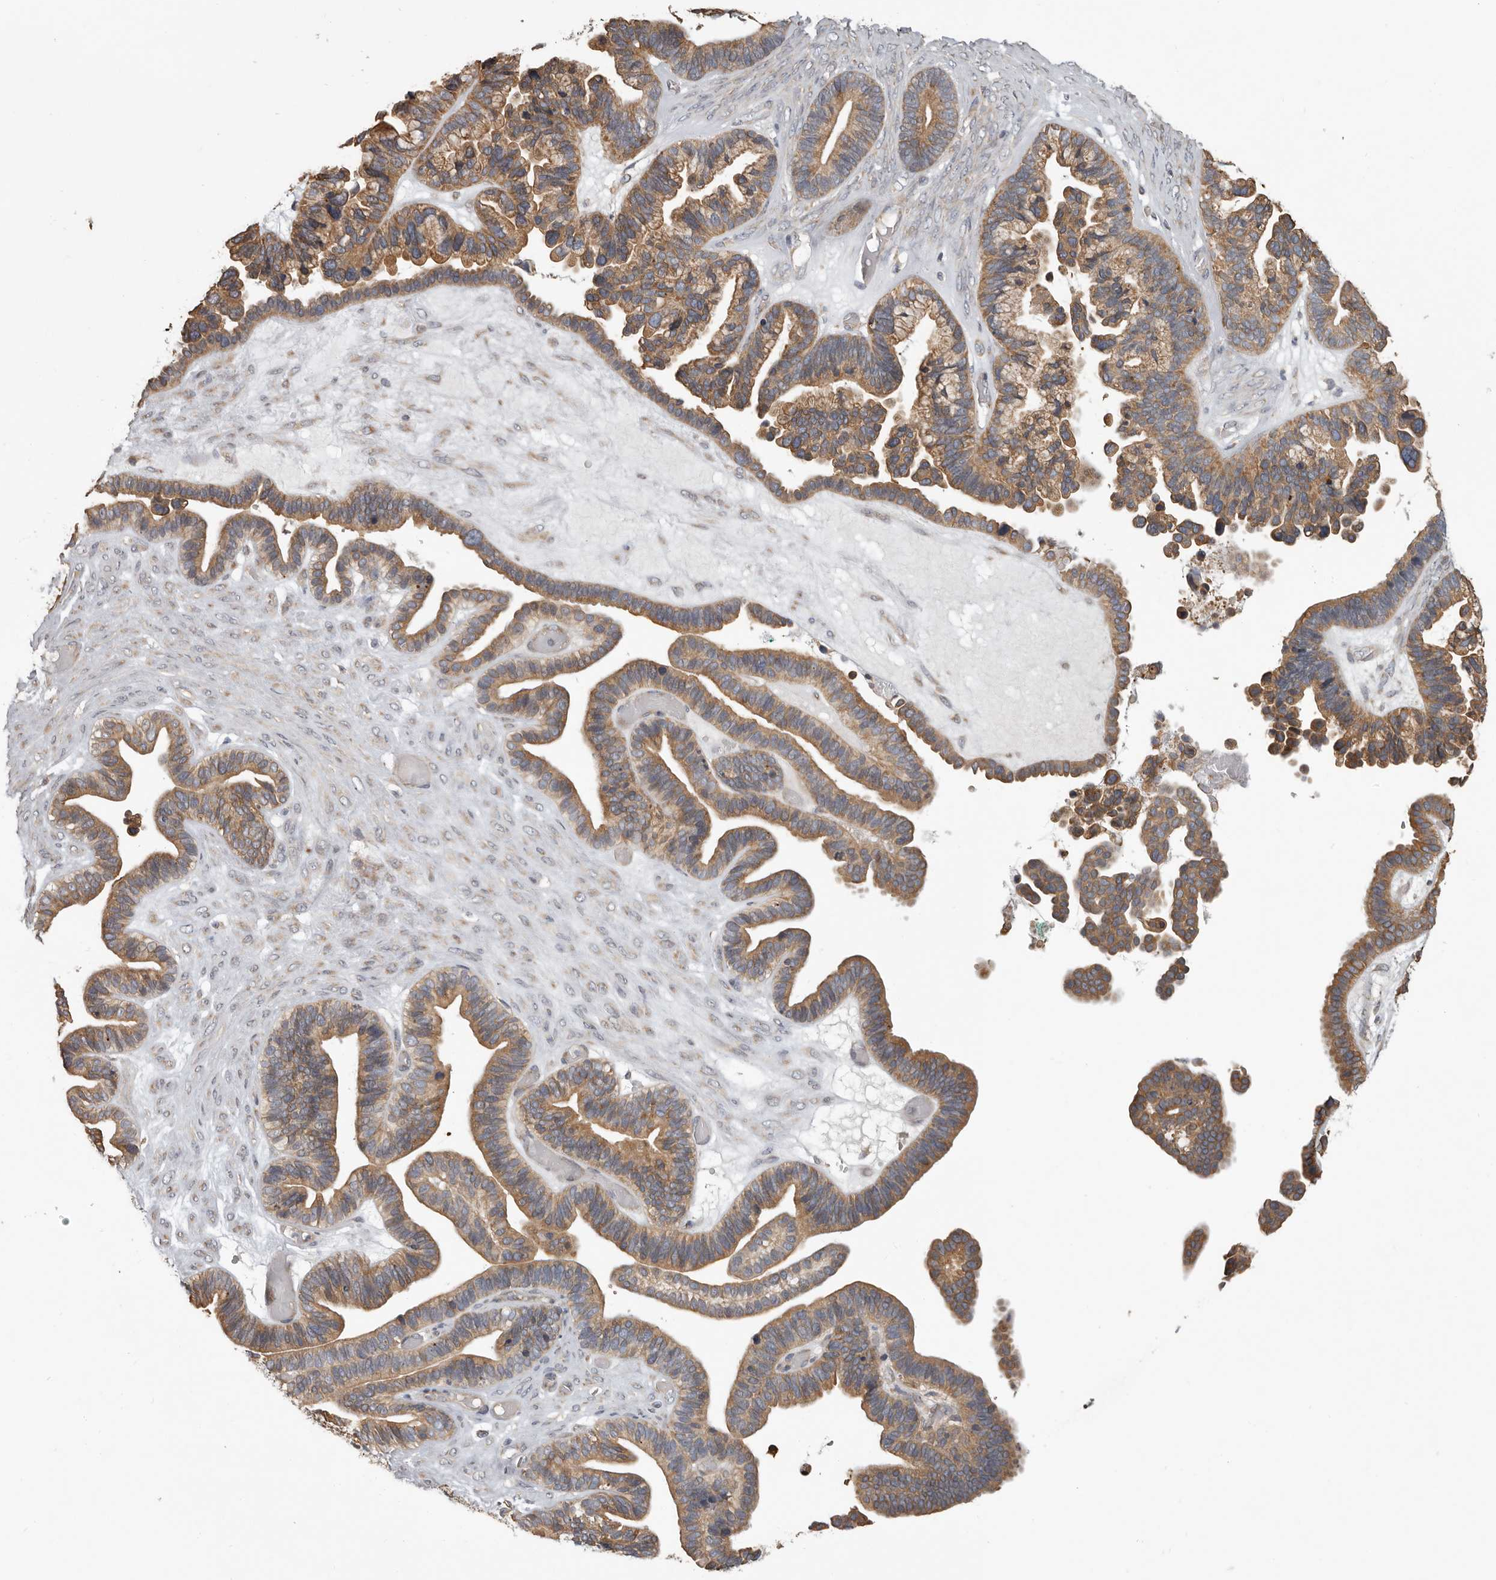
{"staining": {"intensity": "moderate", "quantity": ">75%", "location": "cytoplasmic/membranous"}, "tissue": "ovarian cancer", "cell_type": "Tumor cells", "image_type": "cancer", "snomed": [{"axis": "morphology", "description": "Cystadenocarcinoma, serous, NOS"}, {"axis": "topography", "description": "Ovary"}], "caption": "Human ovarian serous cystadenocarcinoma stained with a protein marker reveals moderate staining in tumor cells.", "gene": "UNK", "patient": {"sex": "female", "age": 56}}